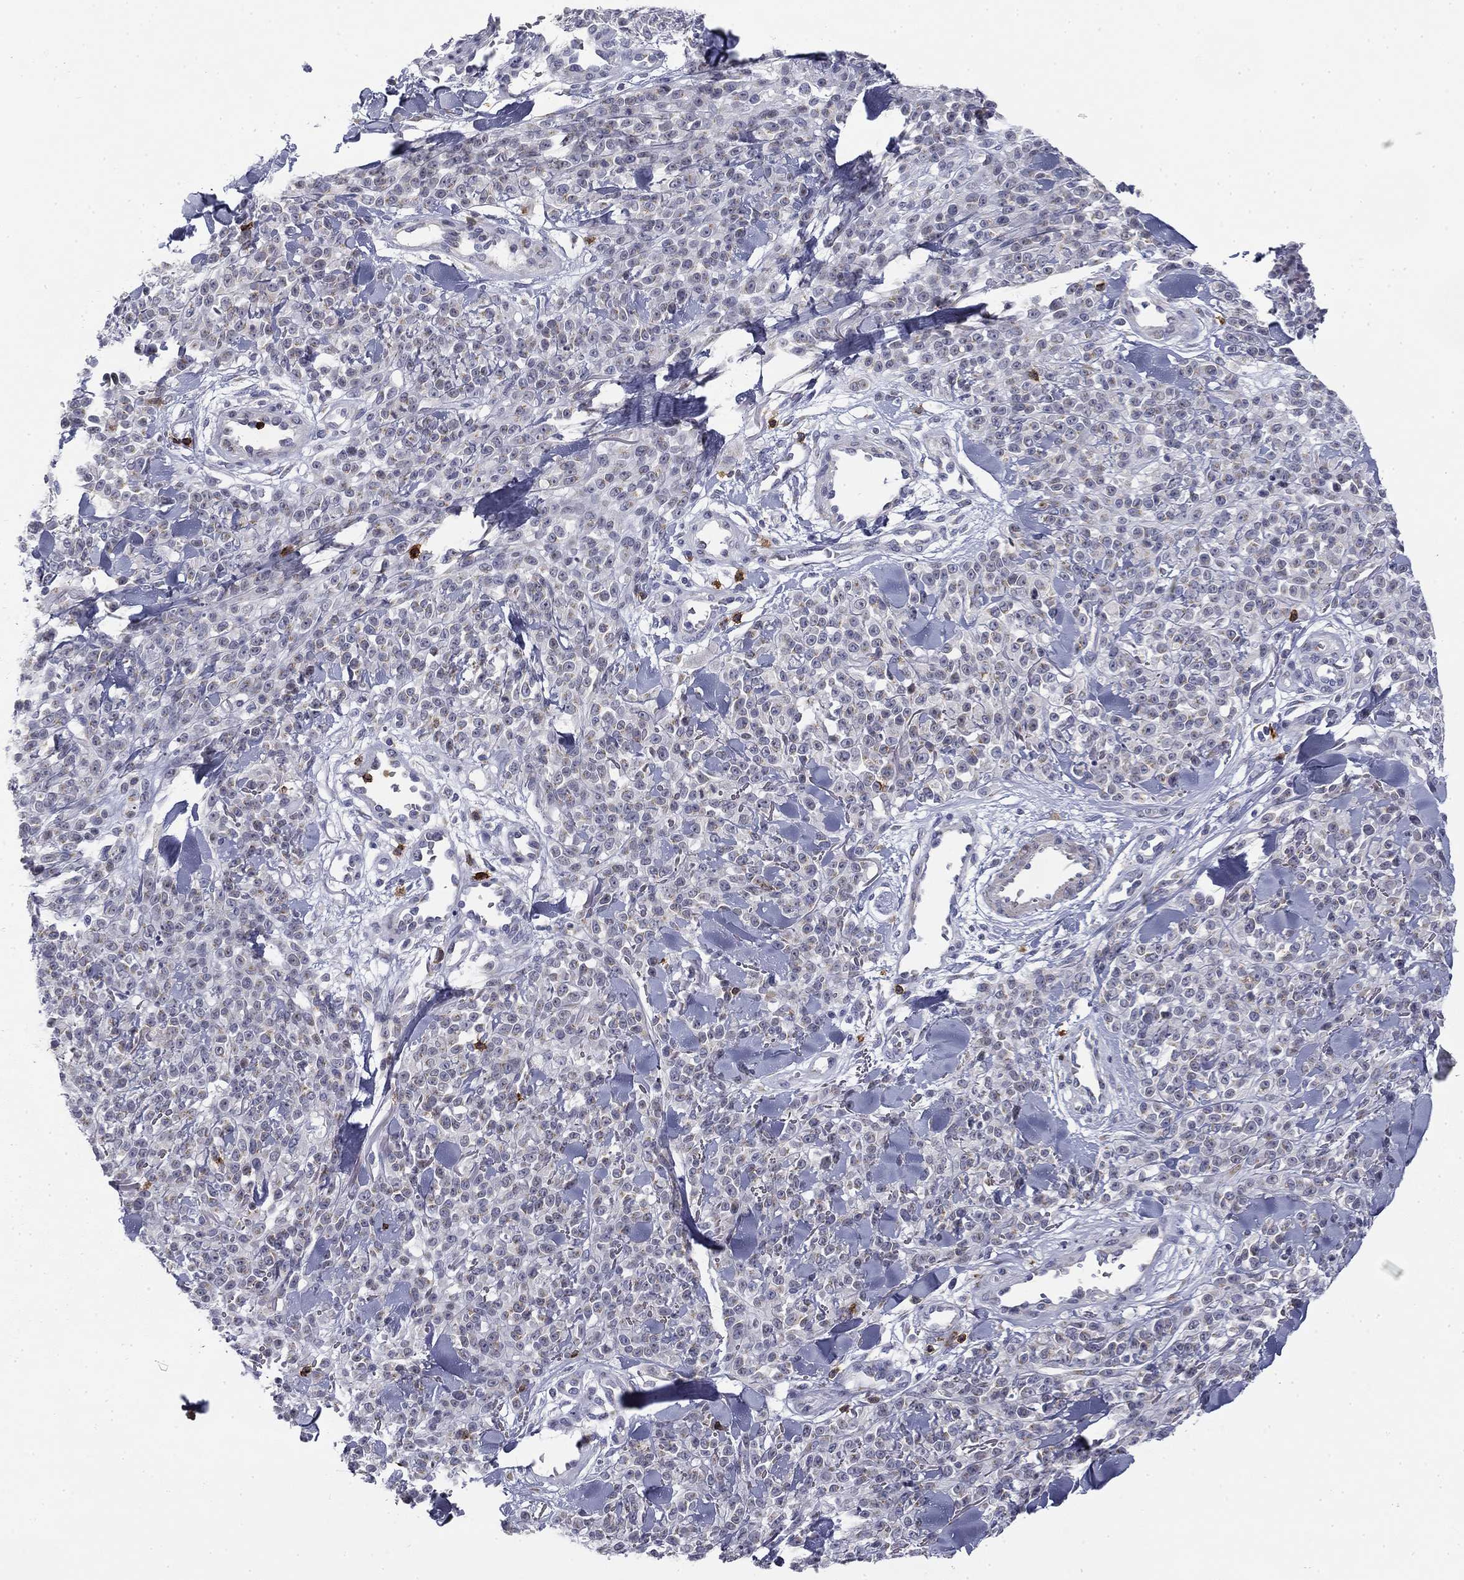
{"staining": {"intensity": "negative", "quantity": "none", "location": "none"}, "tissue": "melanoma", "cell_type": "Tumor cells", "image_type": "cancer", "snomed": [{"axis": "morphology", "description": "Malignant melanoma, NOS"}, {"axis": "topography", "description": "Skin"}, {"axis": "topography", "description": "Skin of trunk"}], "caption": "Protein analysis of malignant melanoma exhibits no significant expression in tumor cells.", "gene": "TRAT1", "patient": {"sex": "male", "age": 74}}